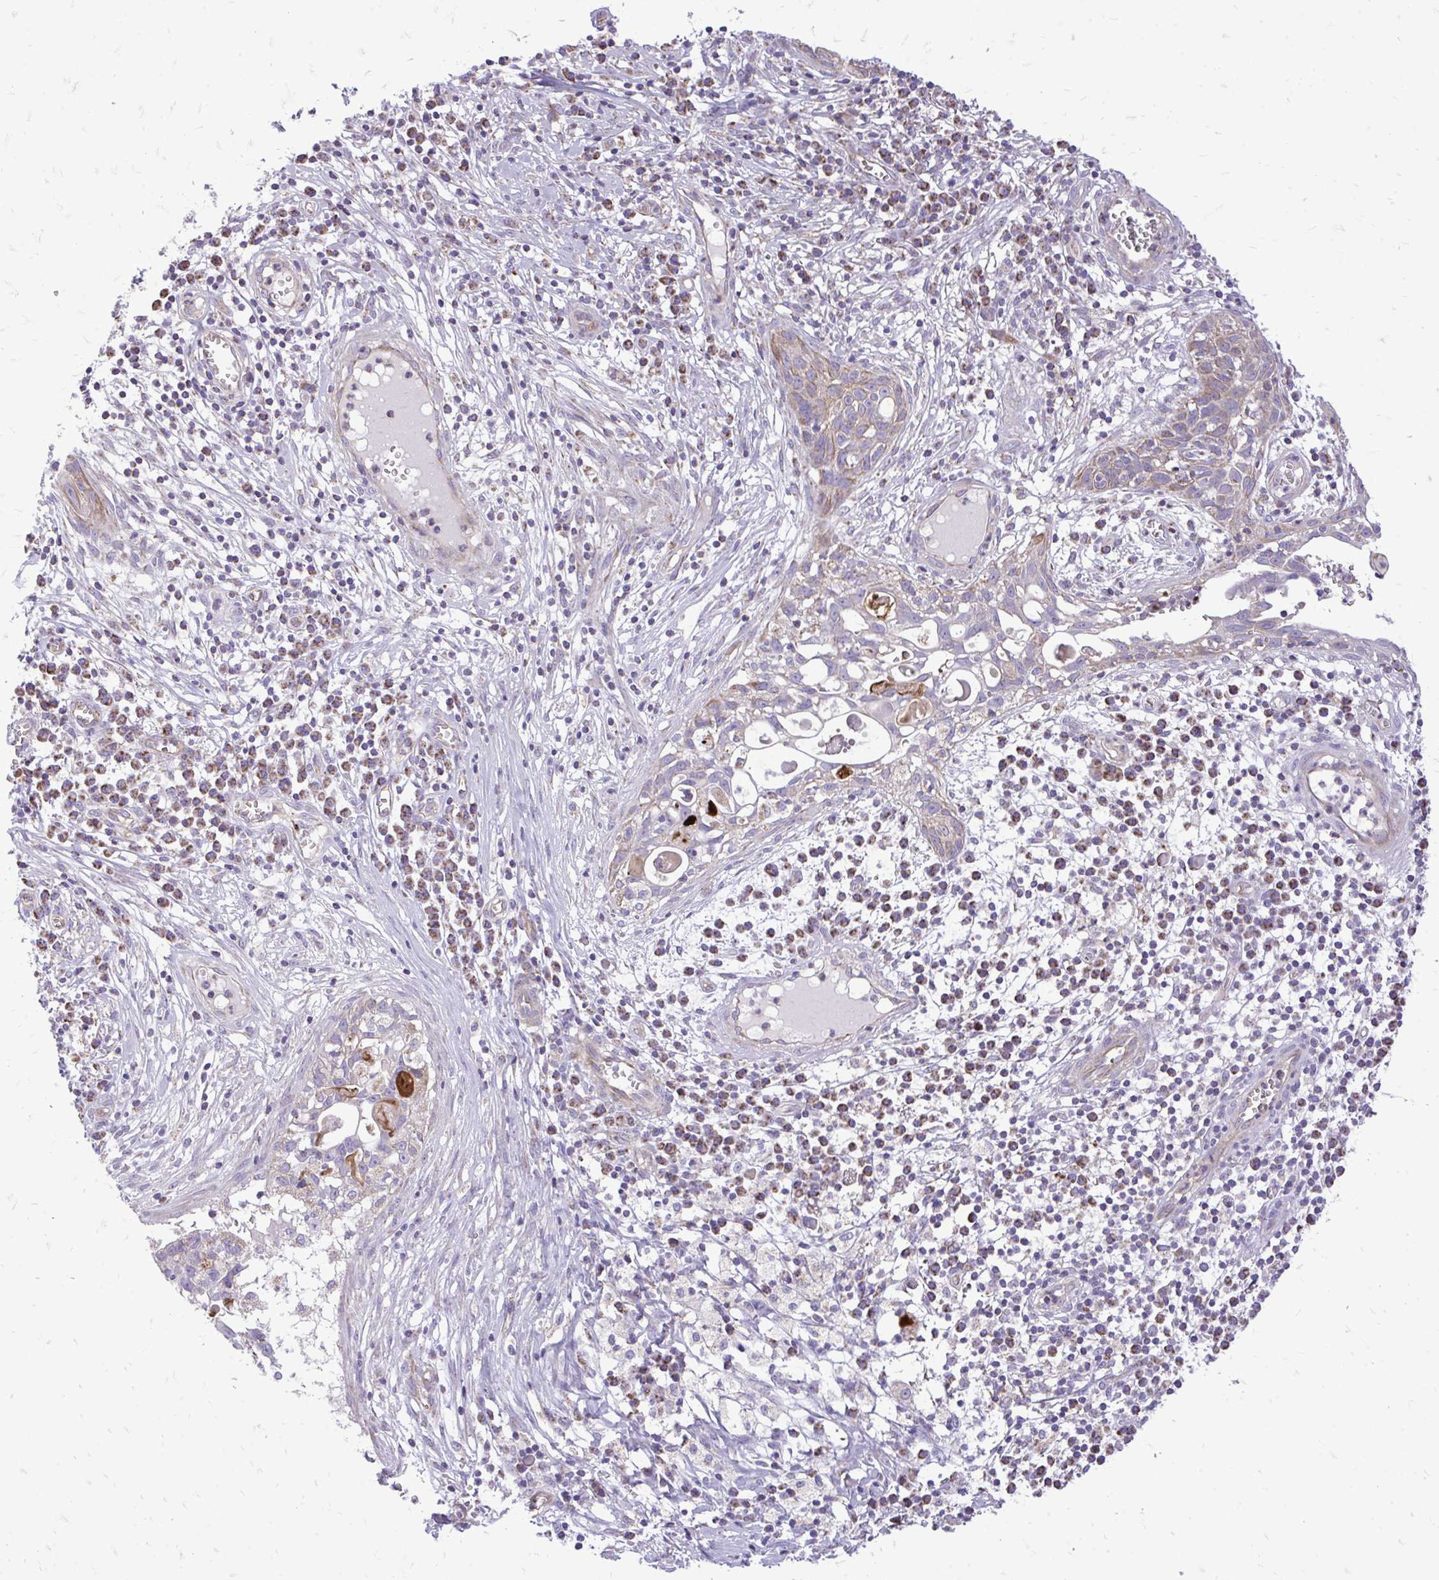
{"staining": {"intensity": "moderate", "quantity": ">75%", "location": "cytoplasmic/membranous"}, "tissue": "skin cancer", "cell_type": "Tumor cells", "image_type": "cancer", "snomed": [{"axis": "morphology", "description": "Squamous cell carcinoma, NOS"}, {"axis": "topography", "description": "Skin"}, {"axis": "topography", "description": "Vulva"}], "caption": "Tumor cells reveal medium levels of moderate cytoplasmic/membranous positivity in approximately >75% of cells in human skin squamous cell carcinoma. The staining was performed using DAB, with brown indicating positive protein expression. Nuclei are stained blue with hematoxylin.", "gene": "UBE2C", "patient": {"sex": "female", "age": 83}}